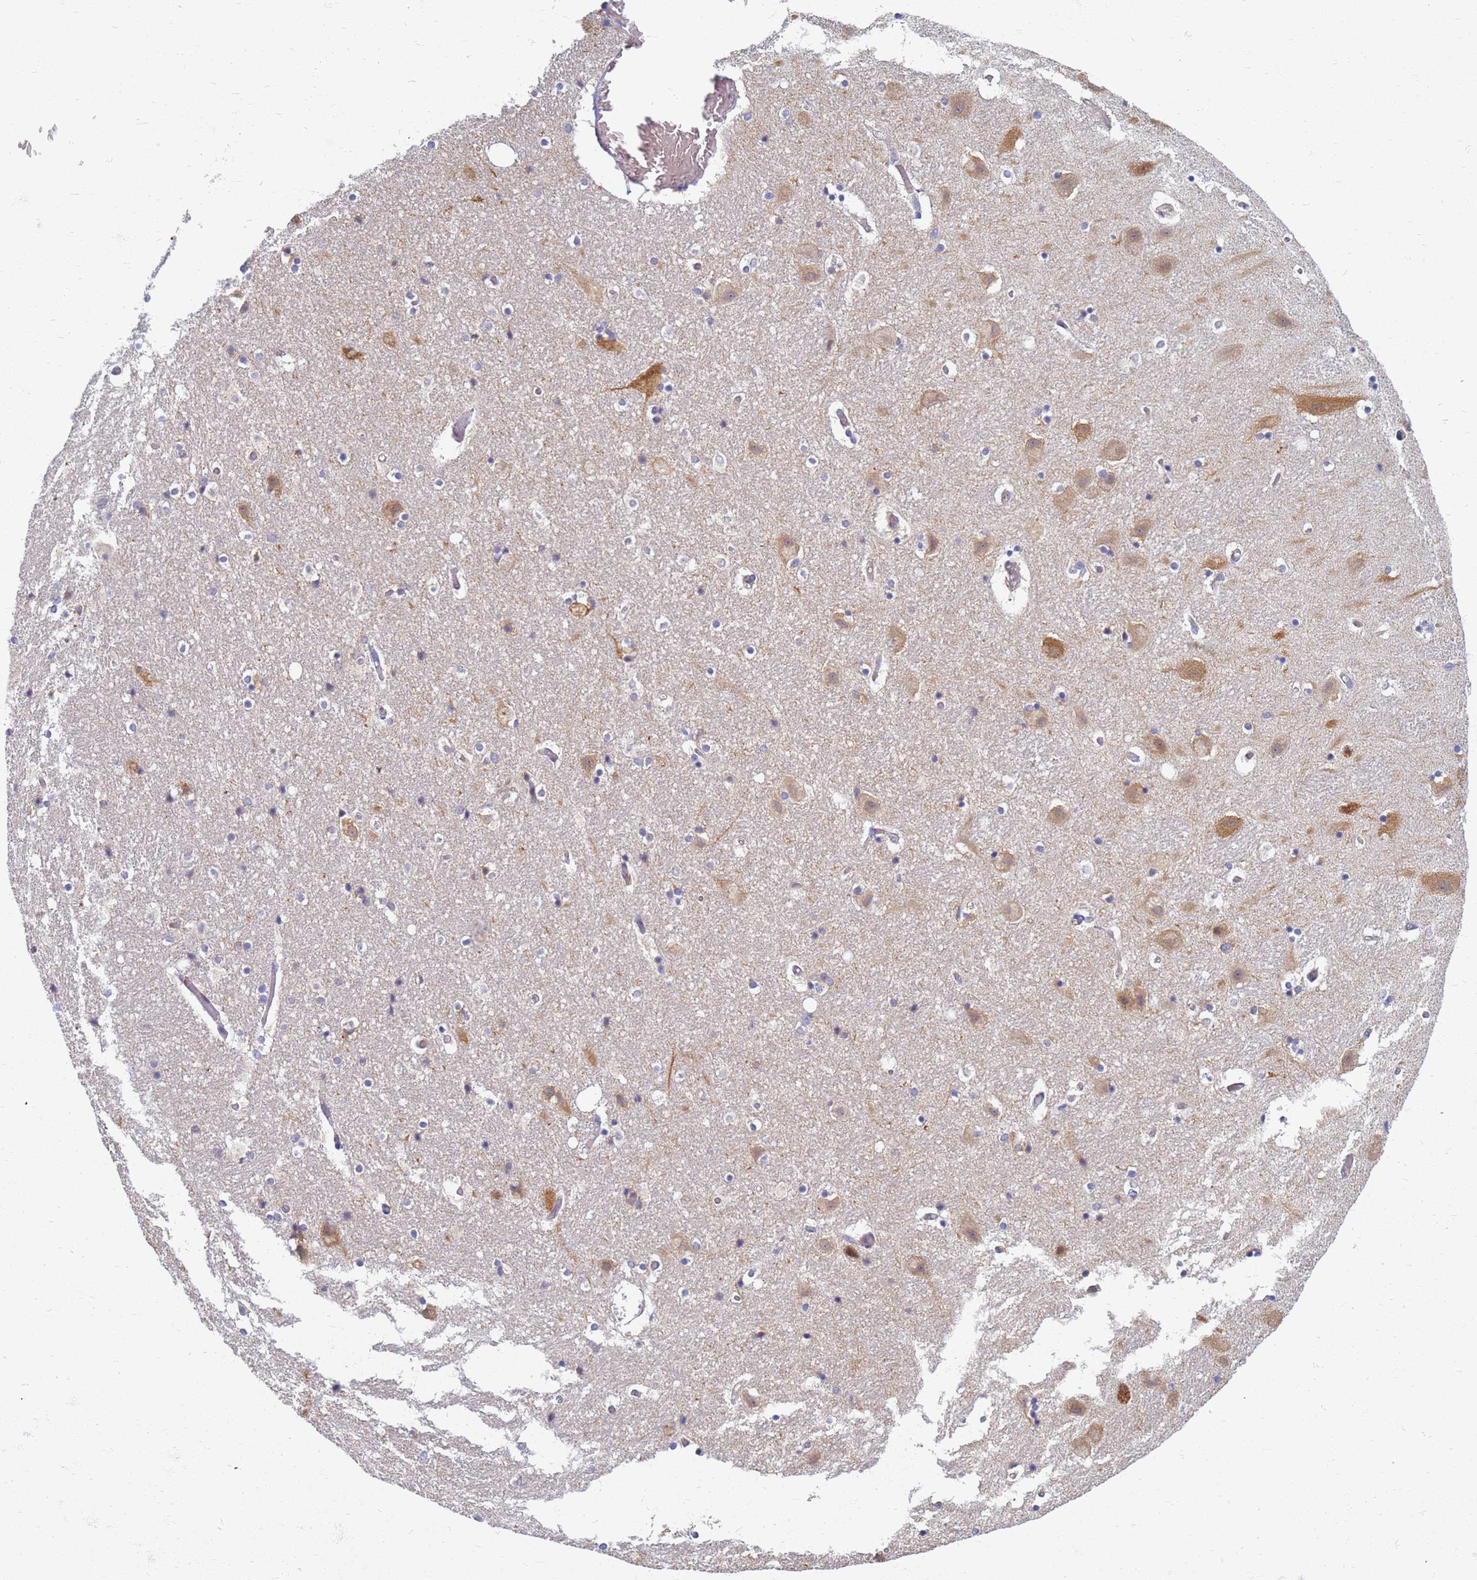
{"staining": {"intensity": "negative", "quantity": "none", "location": "none"}, "tissue": "hippocampus", "cell_type": "Glial cells", "image_type": "normal", "snomed": [{"axis": "morphology", "description": "Normal tissue, NOS"}, {"axis": "topography", "description": "Hippocampus"}], "caption": "IHC histopathology image of unremarkable hippocampus stained for a protein (brown), which shows no positivity in glial cells.", "gene": "EEA1", "patient": {"sex": "female", "age": 52}}